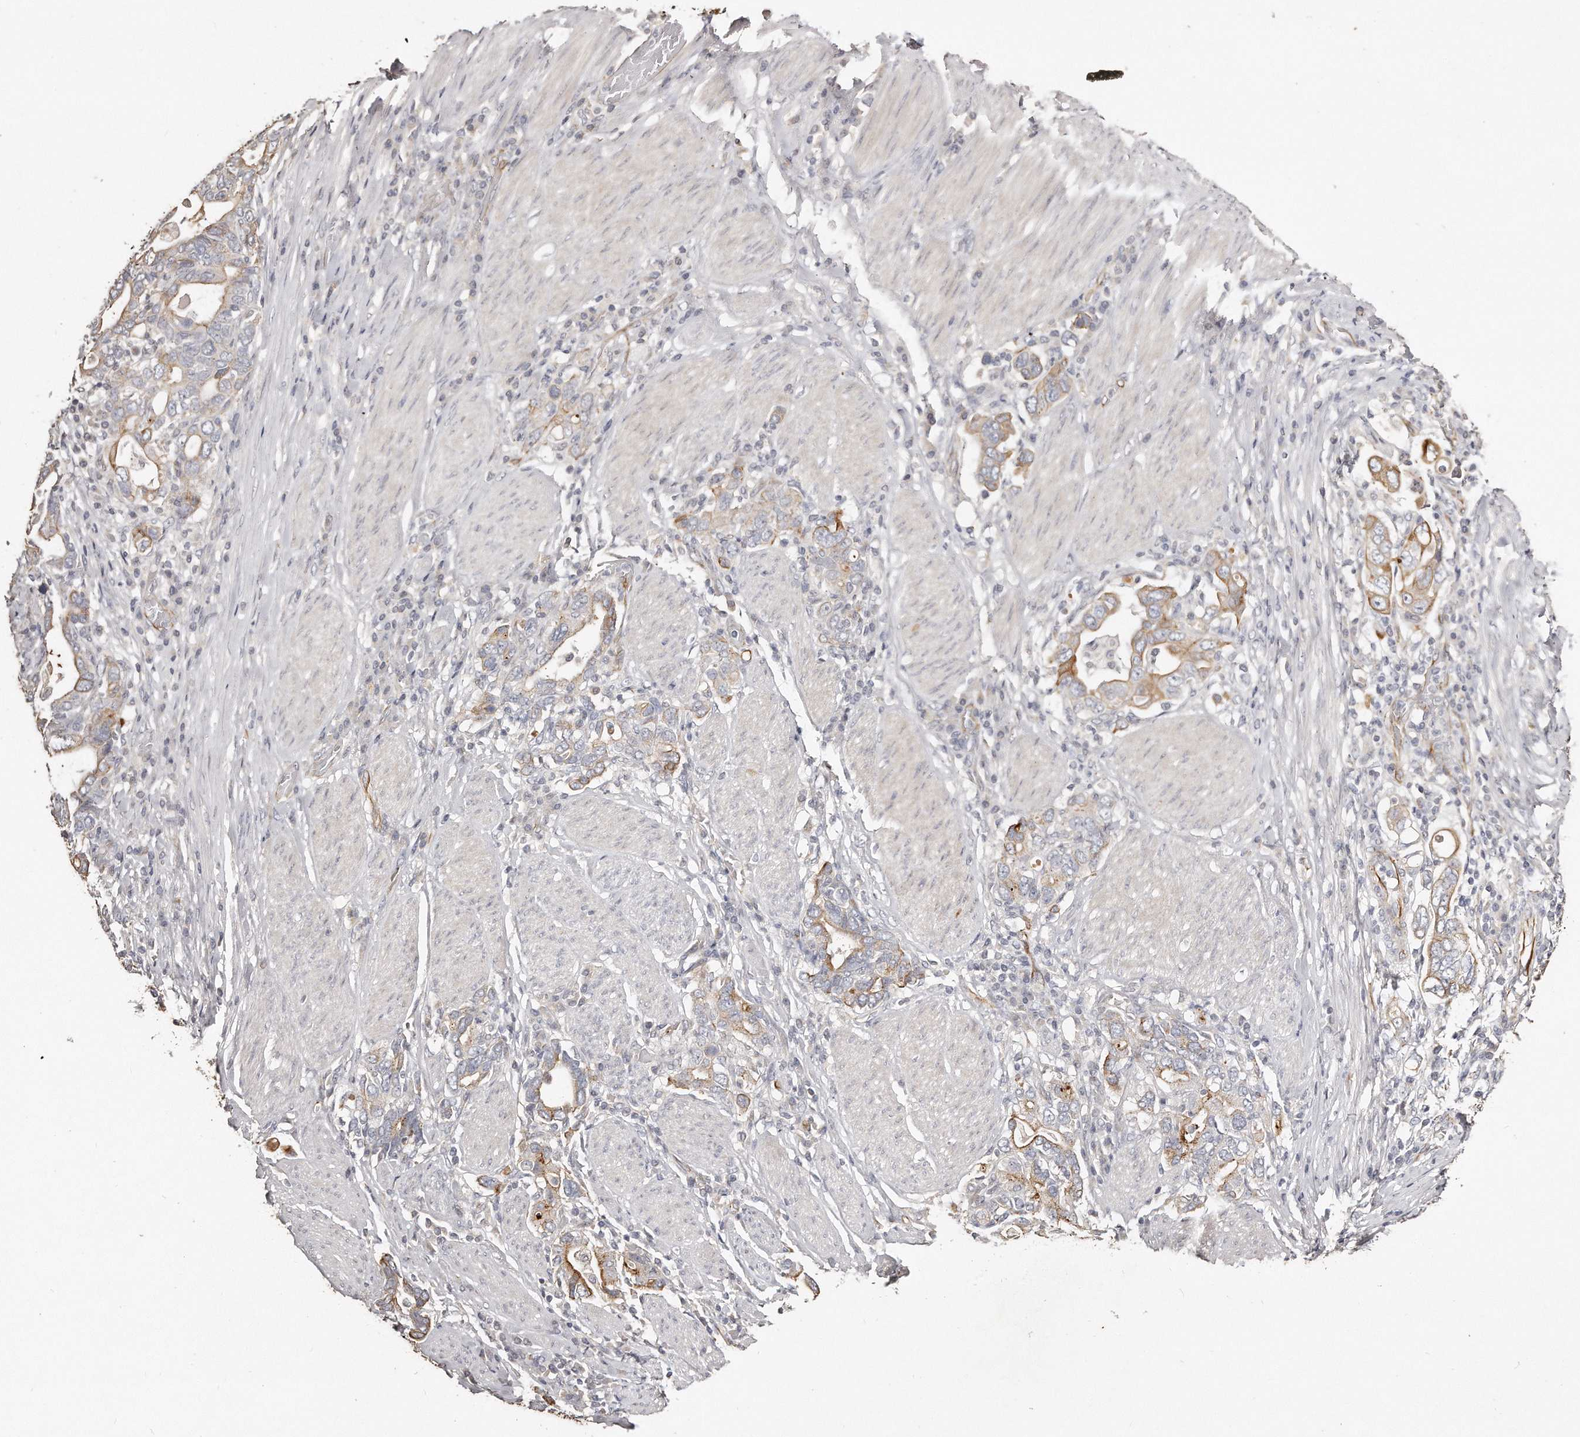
{"staining": {"intensity": "moderate", "quantity": ">75%", "location": "cytoplasmic/membranous"}, "tissue": "stomach cancer", "cell_type": "Tumor cells", "image_type": "cancer", "snomed": [{"axis": "morphology", "description": "Adenocarcinoma, NOS"}, {"axis": "topography", "description": "Stomach, upper"}], "caption": "Immunohistochemical staining of human stomach cancer (adenocarcinoma) exhibits medium levels of moderate cytoplasmic/membranous staining in approximately >75% of tumor cells.", "gene": "ZYG11A", "patient": {"sex": "male", "age": 62}}